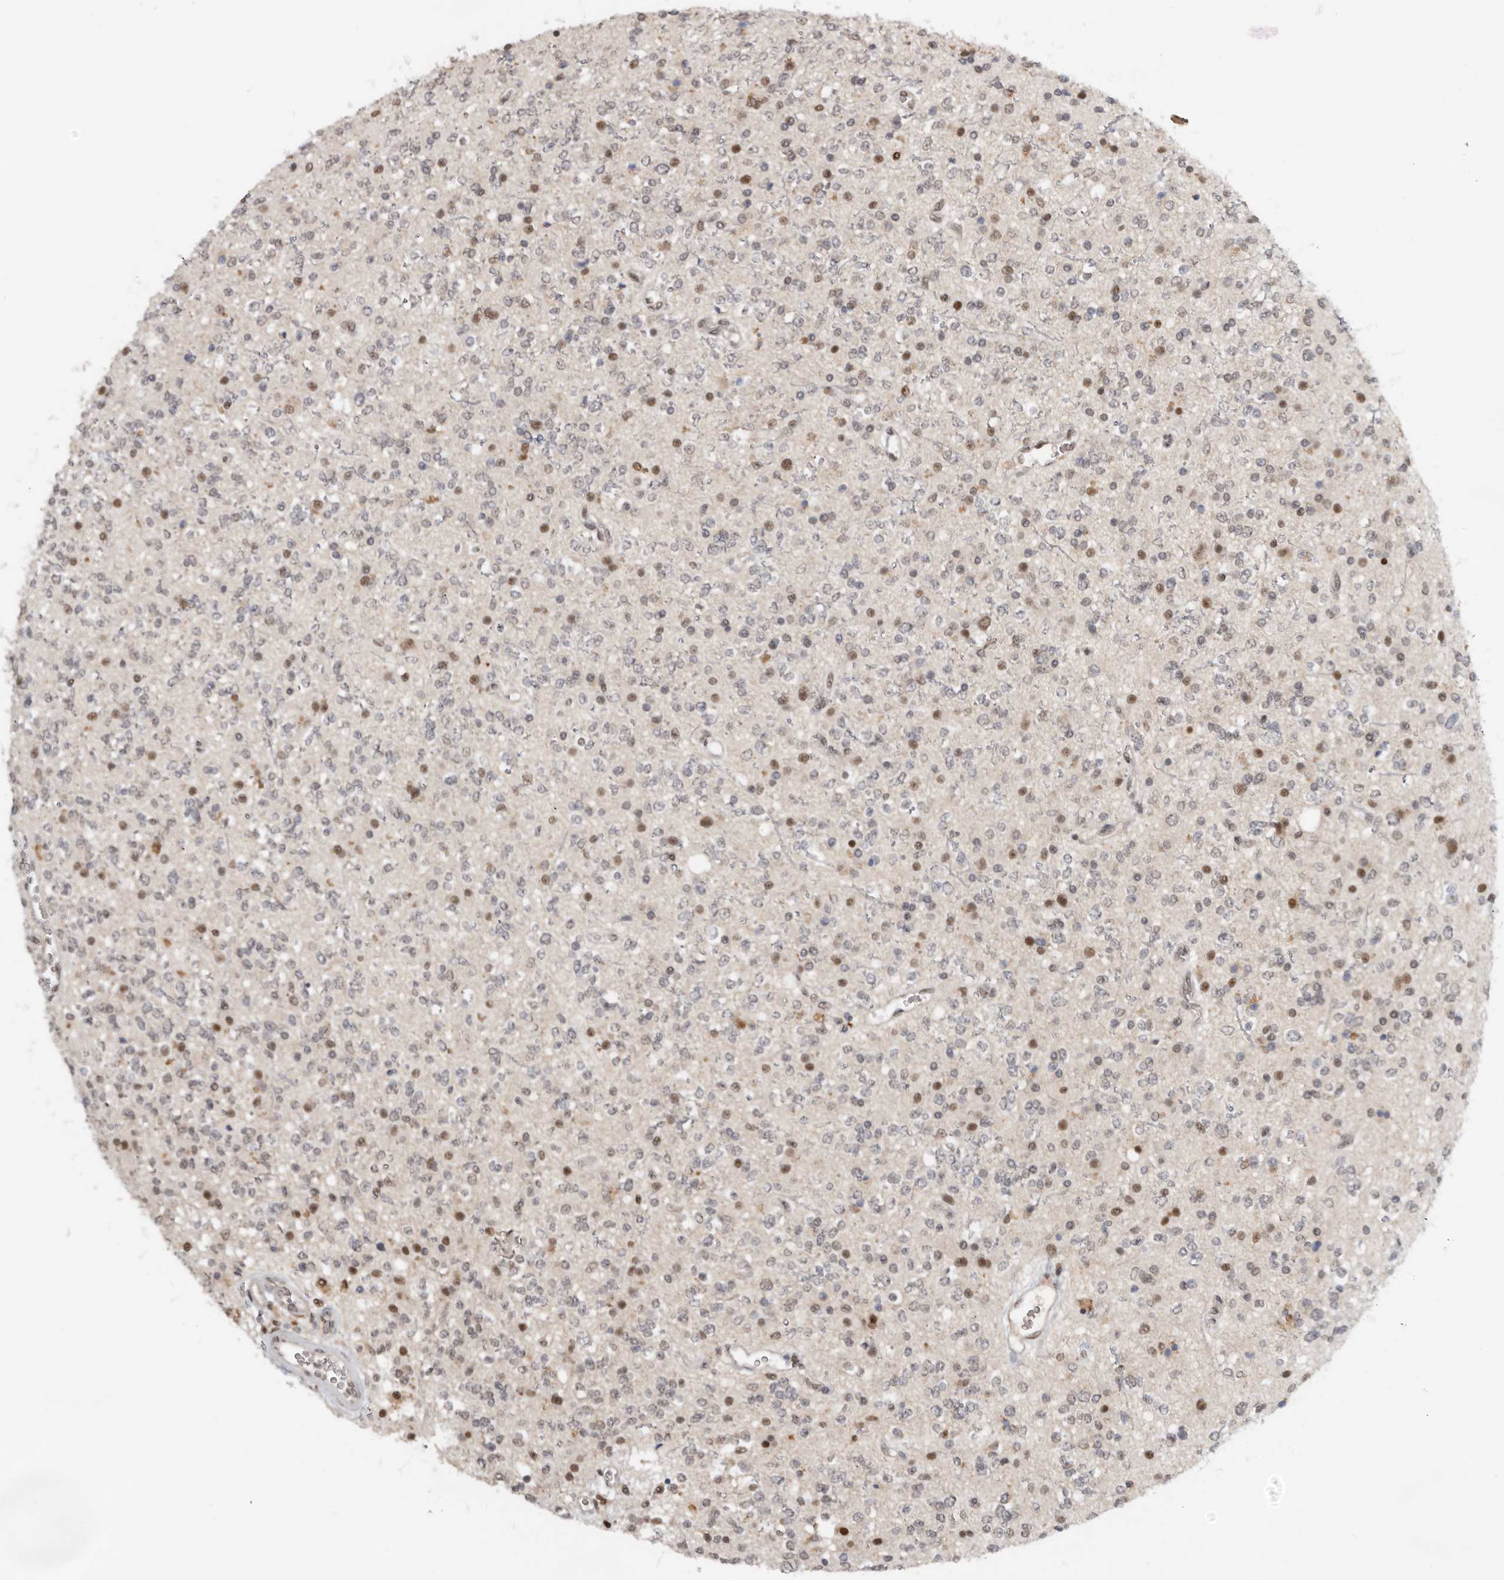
{"staining": {"intensity": "moderate", "quantity": "25%-75%", "location": "nuclear"}, "tissue": "glioma", "cell_type": "Tumor cells", "image_type": "cancer", "snomed": [{"axis": "morphology", "description": "Glioma, malignant, High grade"}, {"axis": "topography", "description": "Brain"}], "caption": "IHC micrograph of neoplastic tissue: human glioma stained using IHC exhibits medium levels of moderate protein expression localized specifically in the nuclear of tumor cells, appearing as a nuclear brown color.", "gene": "BRCA2", "patient": {"sex": "male", "age": 34}}